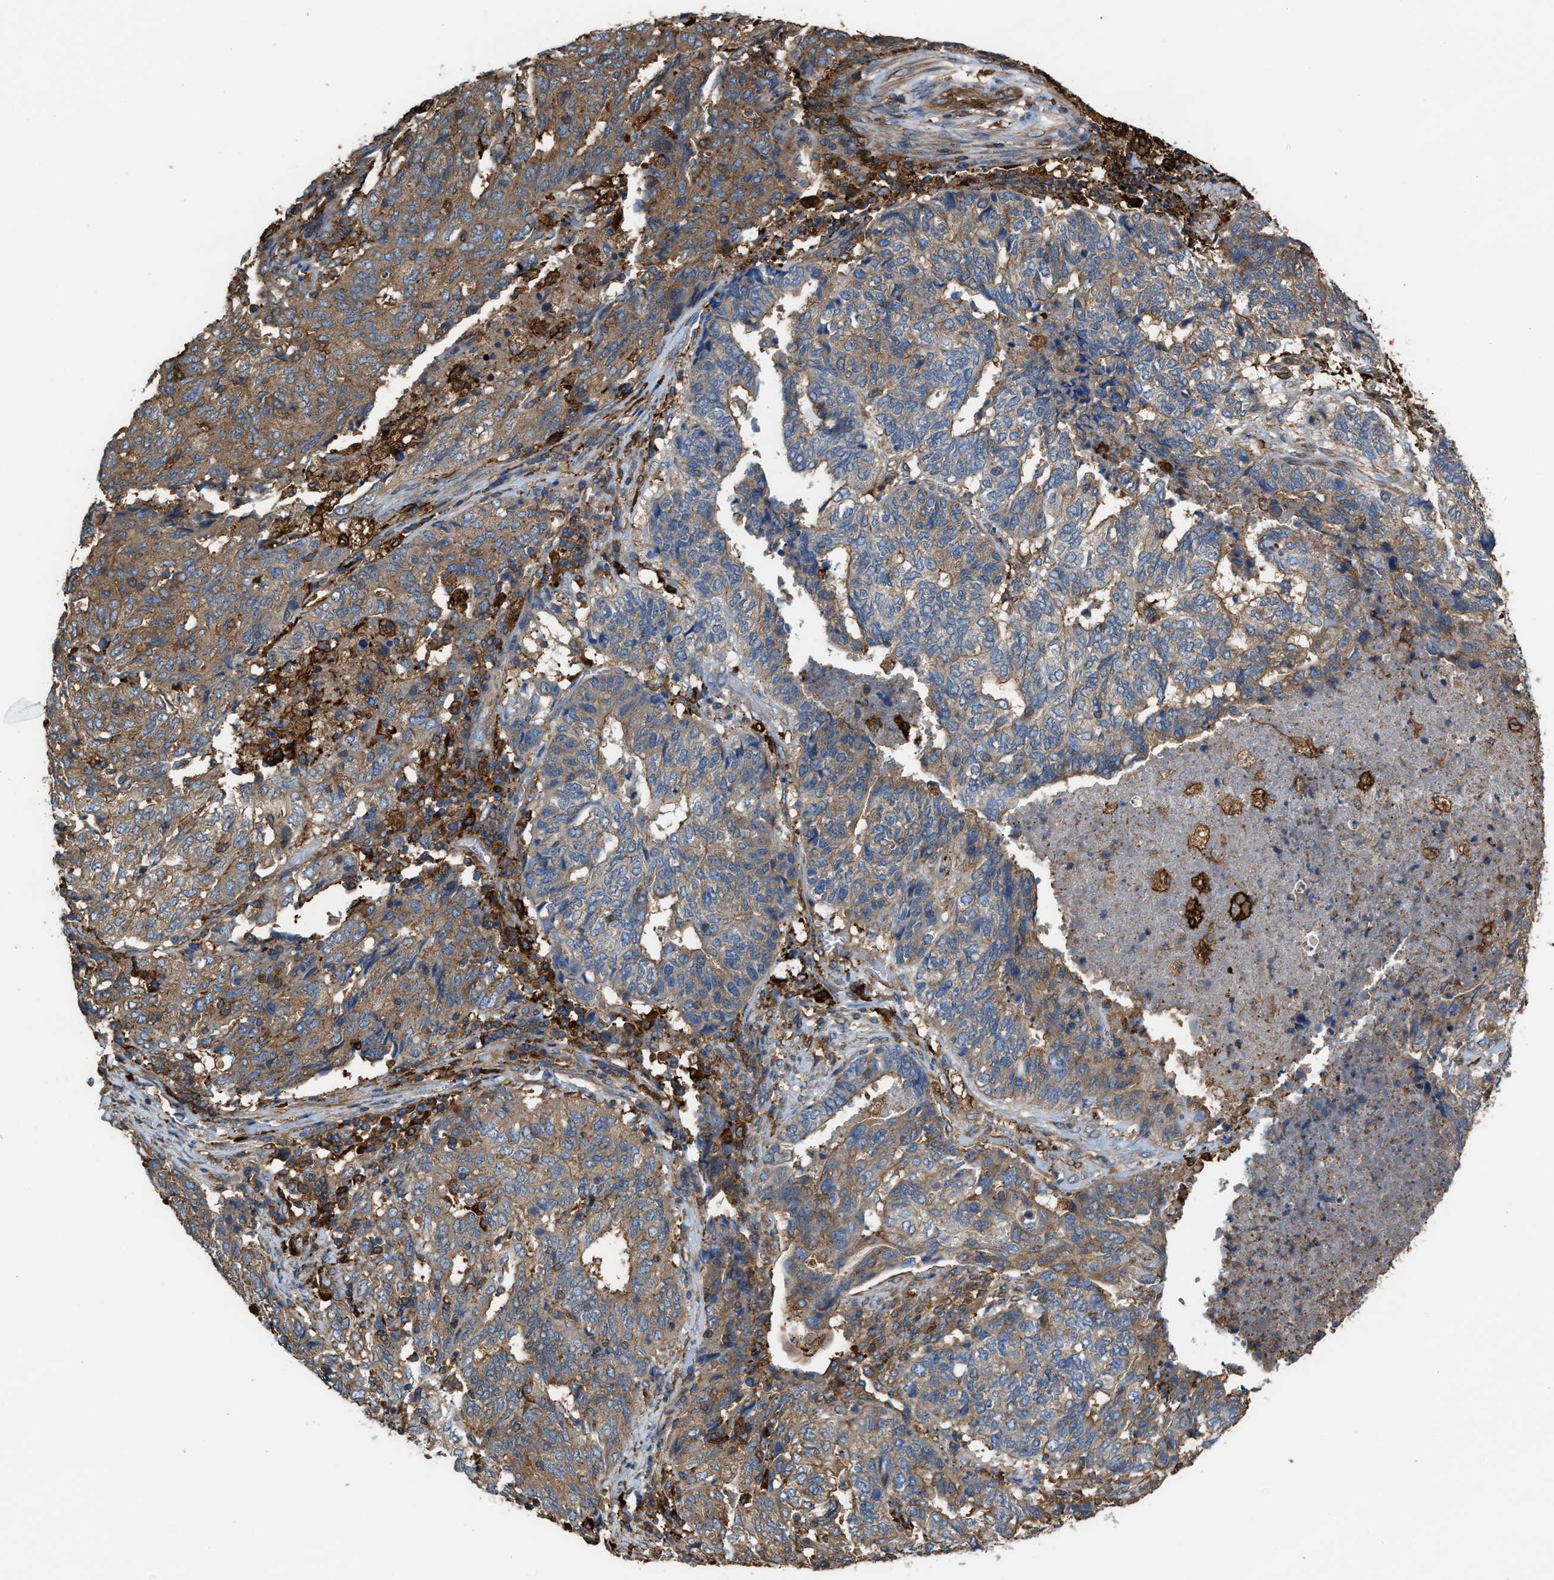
{"staining": {"intensity": "moderate", "quantity": ">75%", "location": "cytoplasmic/membranous"}, "tissue": "endometrial cancer", "cell_type": "Tumor cells", "image_type": "cancer", "snomed": [{"axis": "morphology", "description": "Adenocarcinoma, NOS"}, {"axis": "topography", "description": "Endometrium"}], "caption": "Endometrial adenocarcinoma tissue exhibits moderate cytoplasmic/membranous expression in approximately >75% of tumor cells The protein of interest is stained brown, and the nuclei are stained in blue (DAB (3,3'-diaminobenzidine) IHC with brightfield microscopy, high magnification).", "gene": "ATIC", "patient": {"sex": "female", "age": 80}}